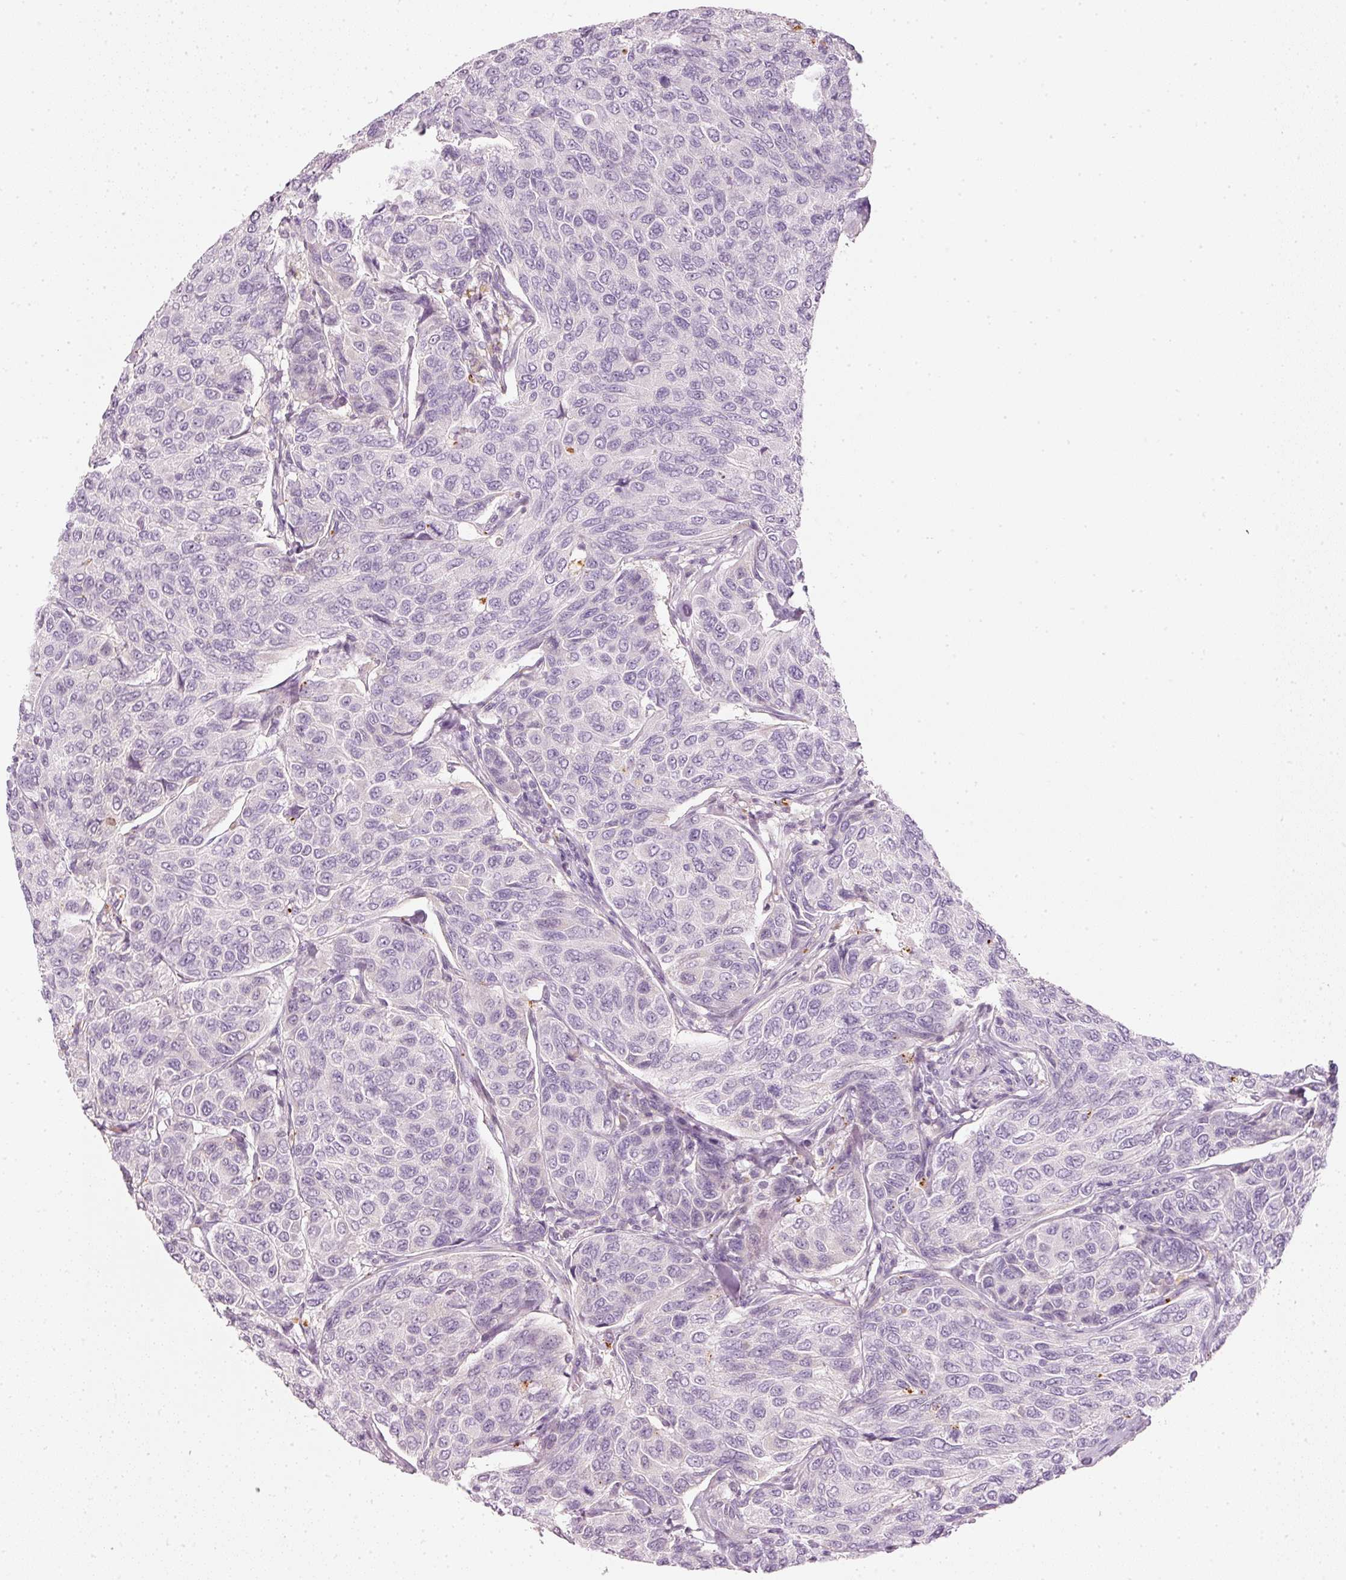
{"staining": {"intensity": "negative", "quantity": "none", "location": "none"}, "tissue": "breast cancer", "cell_type": "Tumor cells", "image_type": "cancer", "snomed": [{"axis": "morphology", "description": "Duct carcinoma"}, {"axis": "topography", "description": "Breast"}], "caption": "Breast invasive ductal carcinoma was stained to show a protein in brown. There is no significant staining in tumor cells.", "gene": "LECT2", "patient": {"sex": "female", "age": 55}}